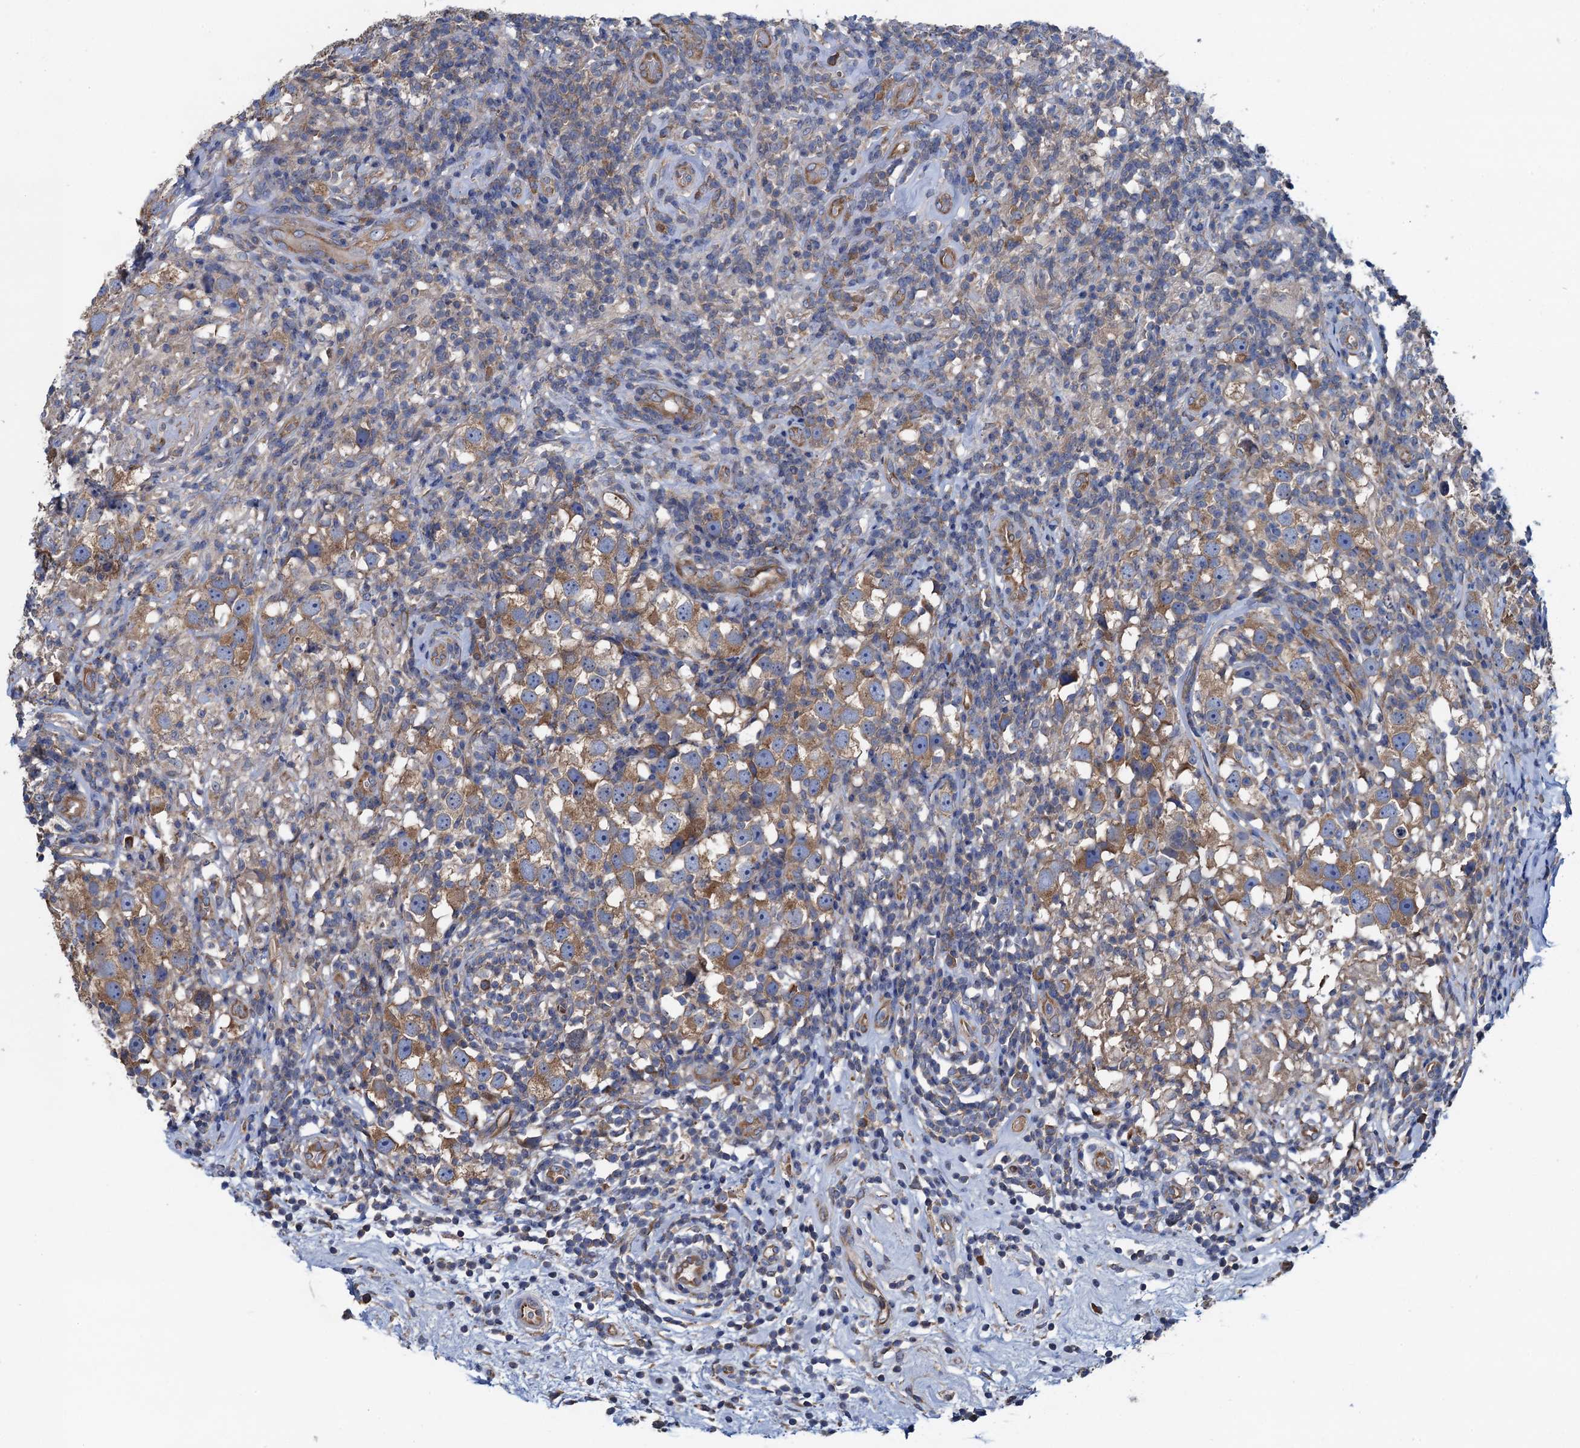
{"staining": {"intensity": "moderate", "quantity": ">75%", "location": "cytoplasmic/membranous"}, "tissue": "testis cancer", "cell_type": "Tumor cells", "image_type": "cancer", "snomed": [{"axis": "morphology", "description": "Seminoma, NOS"}, {"axis": "topography", "description": "Testis"}], "caption": "Protein expression analysis of testis cancer shows moderate cytoplasmic/membranous expression in approximately >75% of tumor cells.", "gene": "ADCY9", "patient": {"sex": "male", "age": 49}}